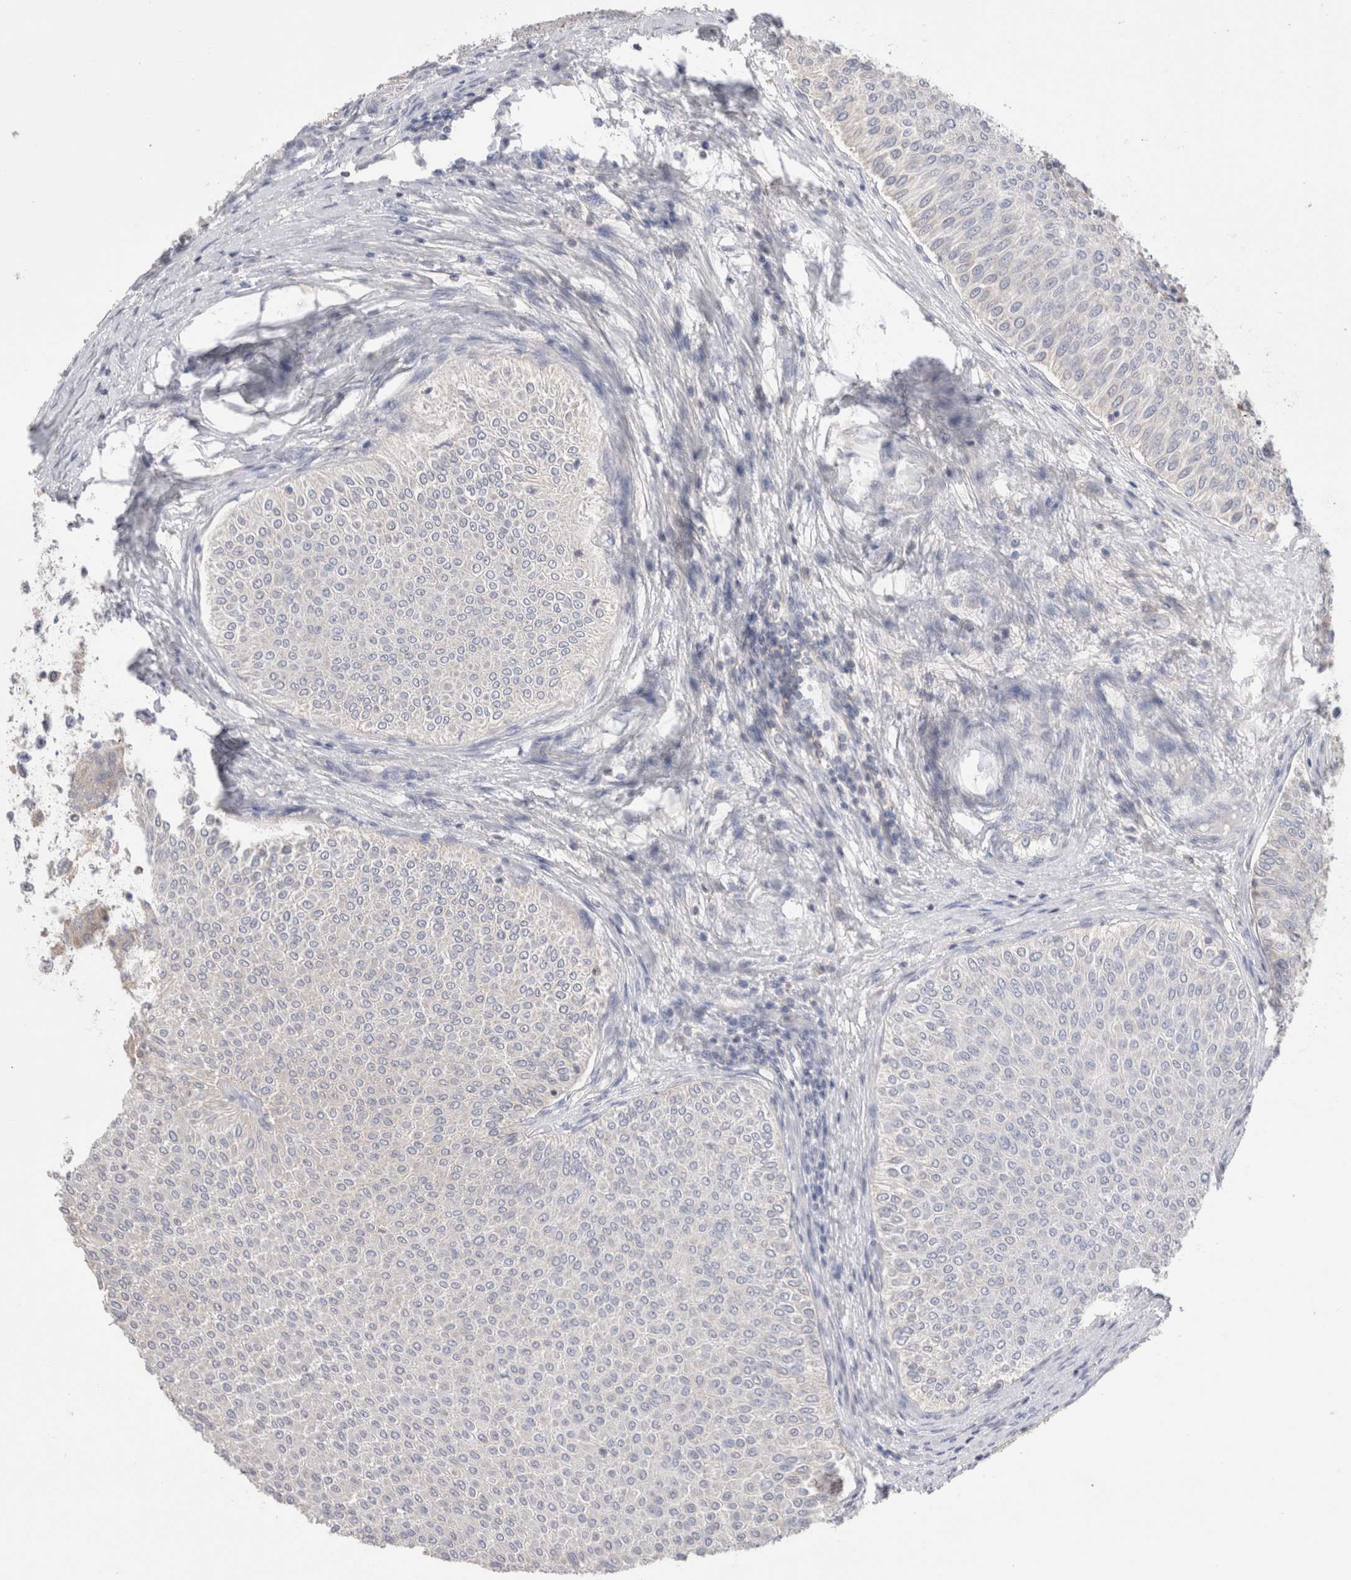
{"staining": {"intensity": "negative", "quantity": "none", "location": "none"}, "tissue": "urothelial cancer", "cell_type": "Tumor cells", "image_type": "cancer", "snomed": [{"axis": "morphology", "description": "Urothelial carcinoma, Low grade"}, {"axis": "topography", "description": "Urinary bladder"}], "caption": "DAB (3,3'-diaminobenzidine) immunohistochemical staining of human urothelial carcinoma (low-grade) shows no significant expression in tumor cells. (Stains: DAB immunohistochemistry with hematoxylin counter stain, Microscopy: brightfield microscopy at high magnification).", "gene": "CAPN2", "patient": {"sex": "male", "age": 78}}